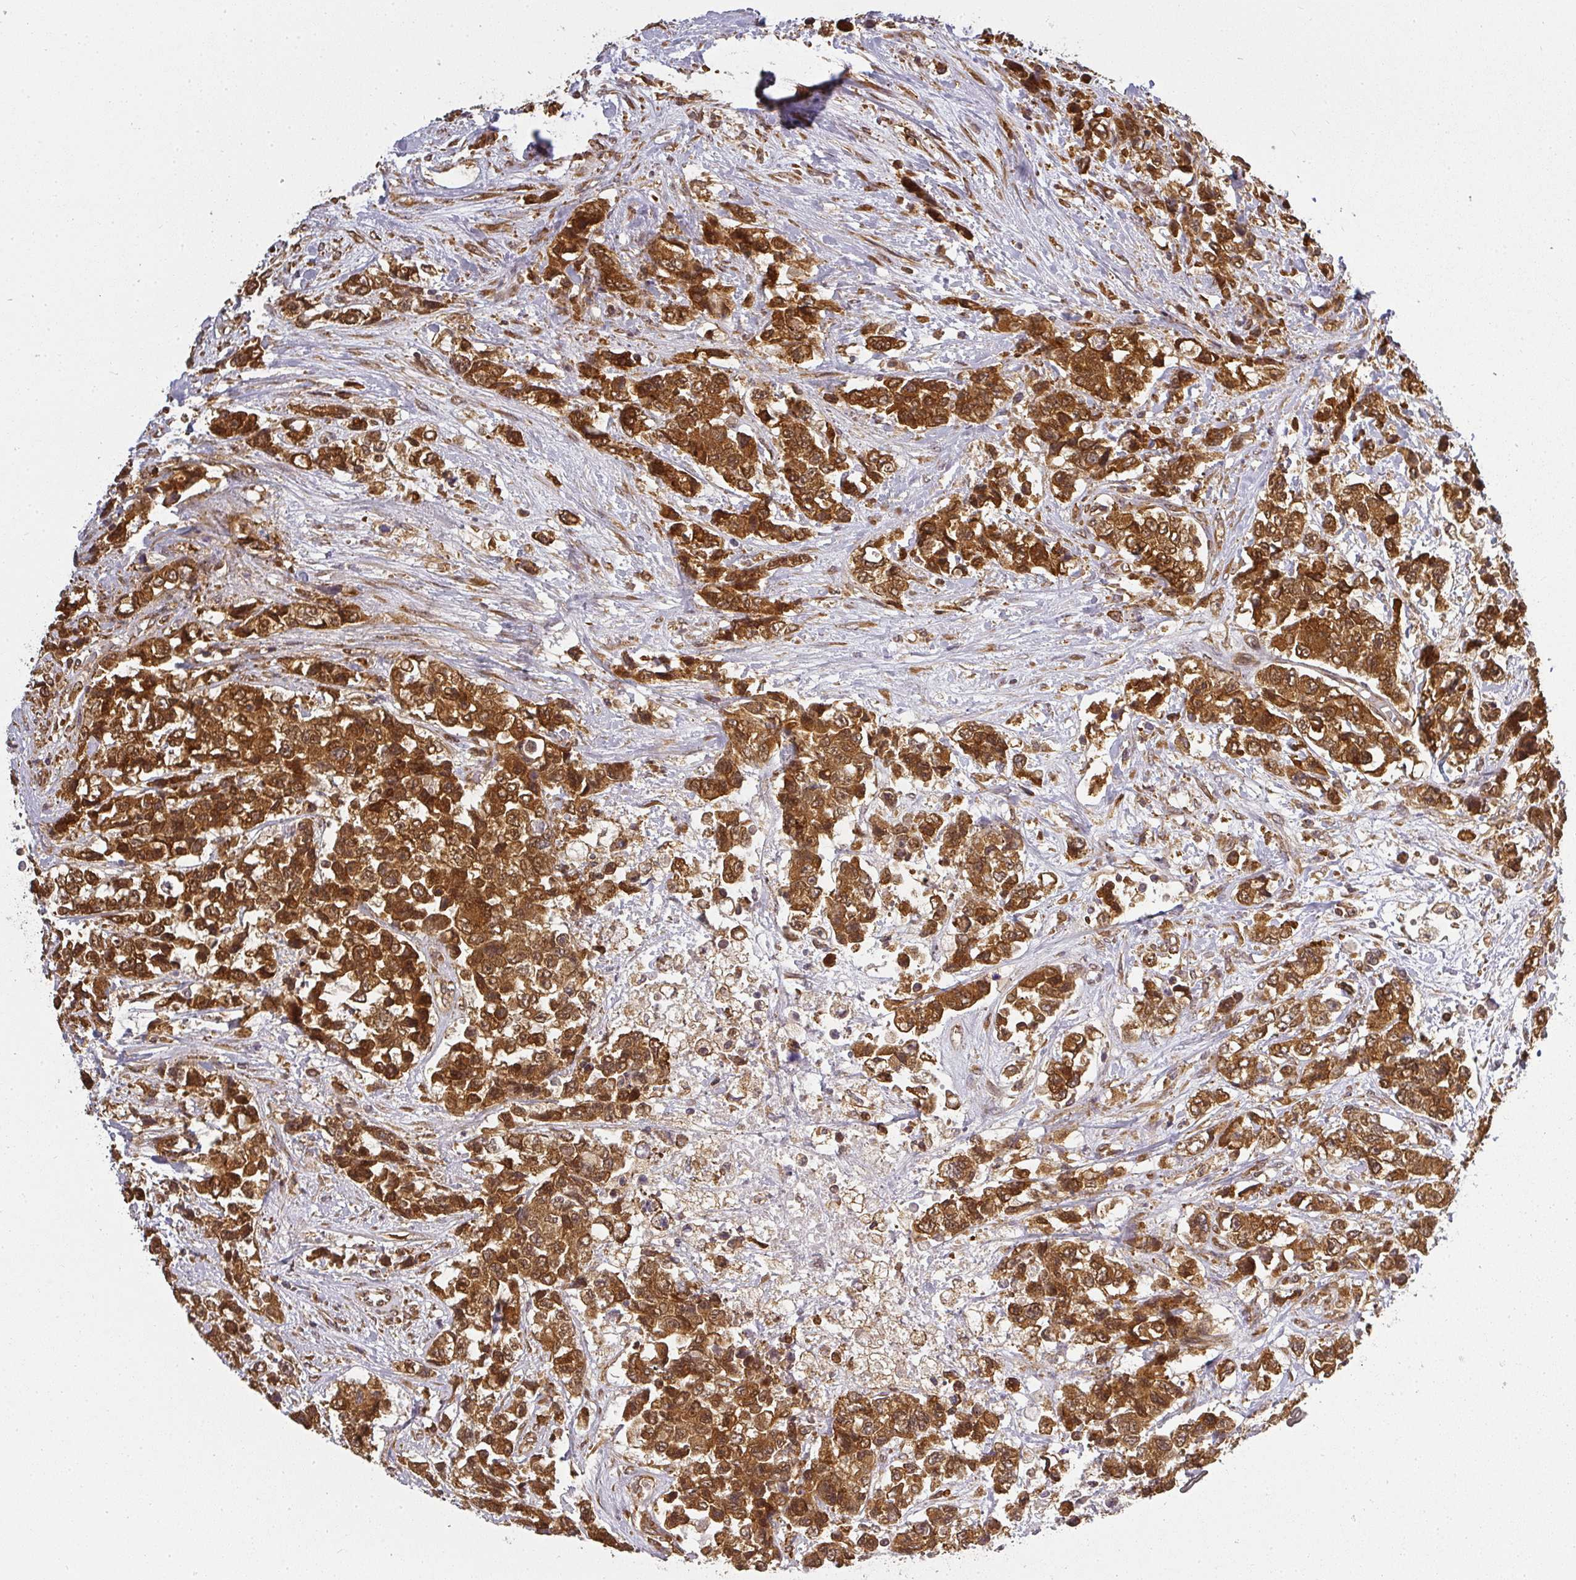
{"staining": {"intensity": "strong", "quantity": ">75%", "location": "cytoplasmic/membranous"}, "tissue": "urothelial cancer", "cell_type": "Tumor cells", "image_type": "cancer", "snomed": [{"axis": "morphology", "description": "Urothelial carcinoma, High grade"}, {"axis": "topography", "description": "Urinary bladder"}], "caption": "High-grade urothelial carcinoma stained with IHC displays strong cytoplasmic/membranous expression in about >75% of tumor cells.", "gene": "PPP6R3", "patient": {"sex": "female", "age": 78}}